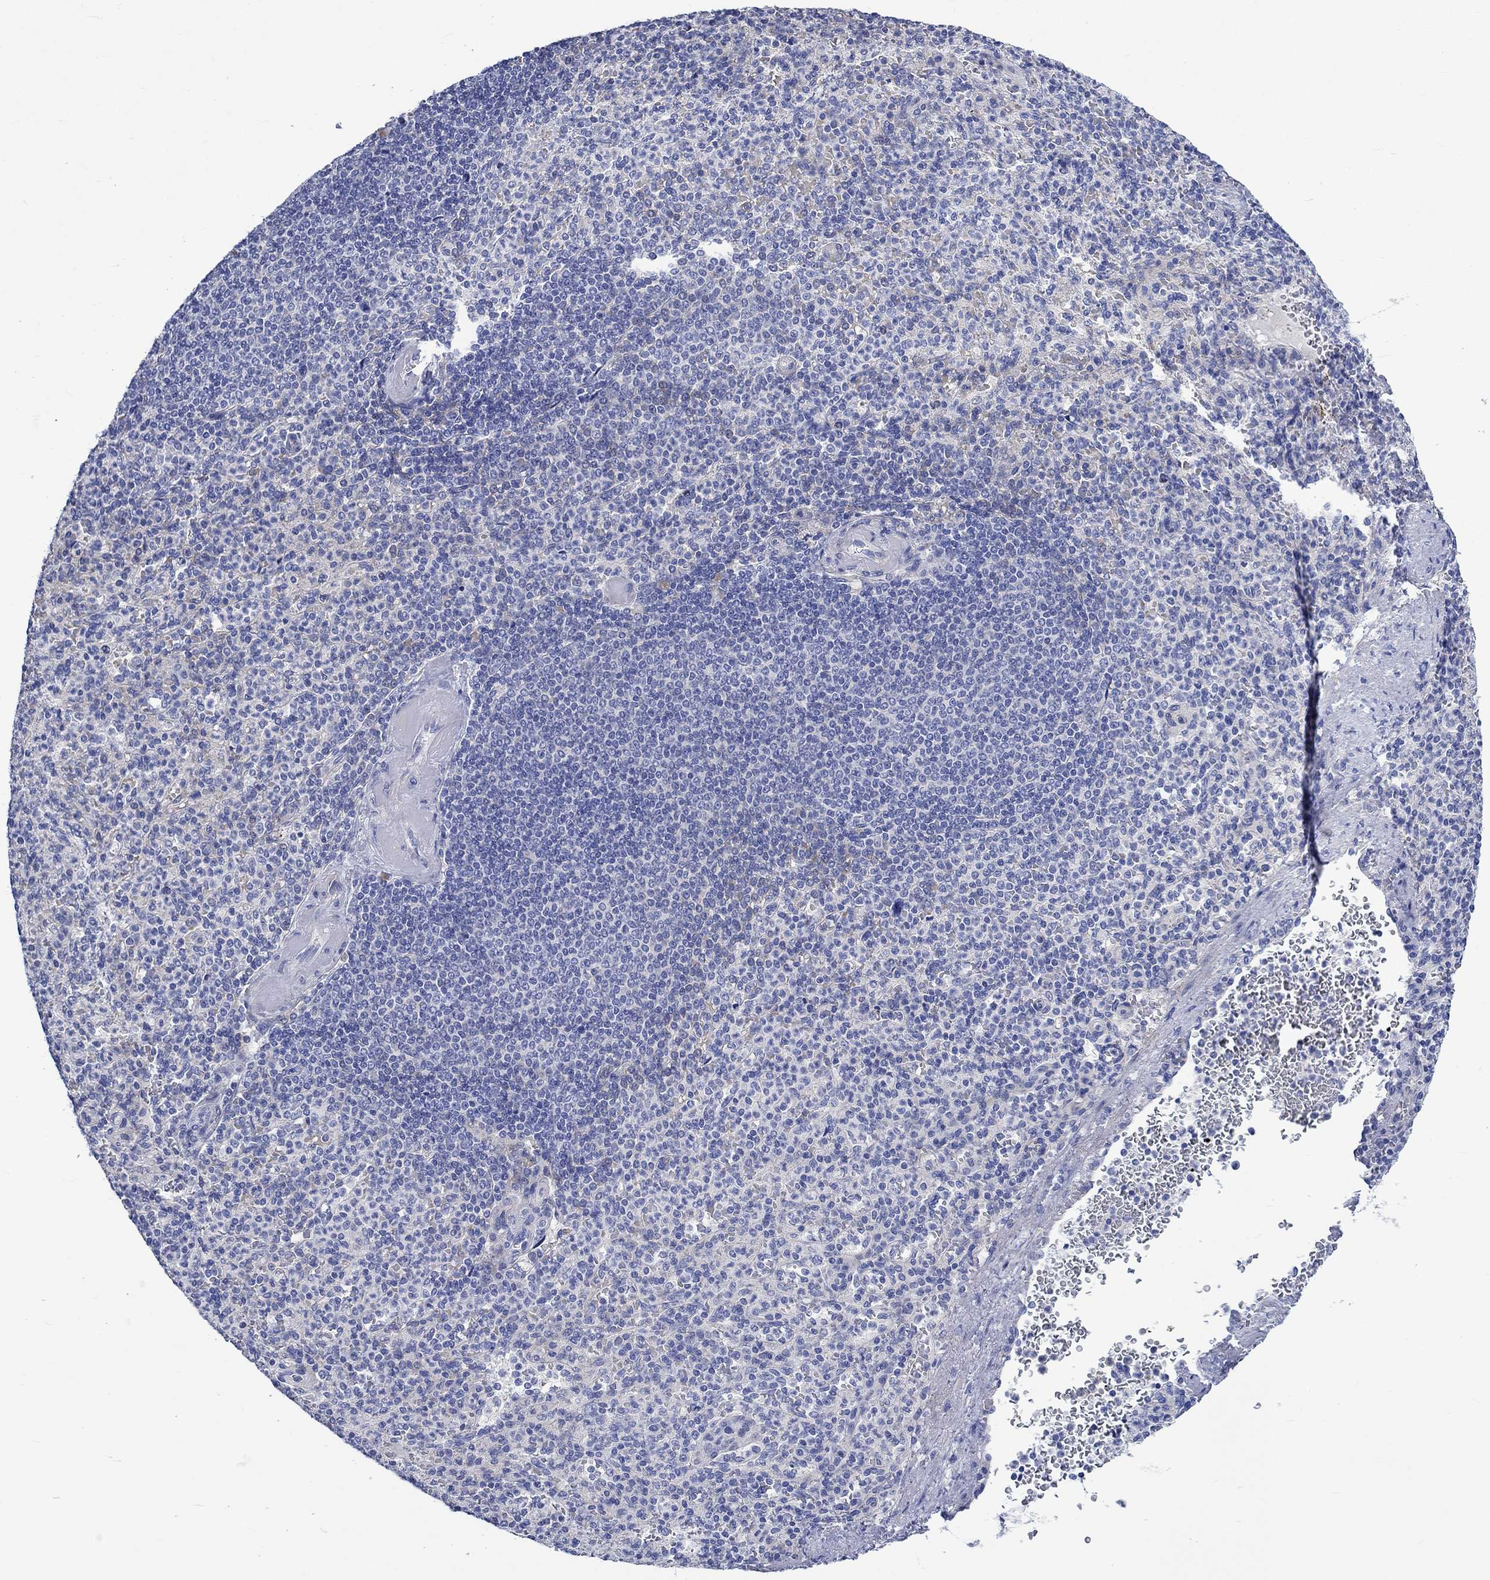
{"staining": {"intensity": "negative", "quantity": "none", "location": "none"}, "tissue": "spleen", "cell_type": "Cells in red pulp", "image_type": "normal", "snomed": [{"axis": "morphology", "description": "Normal tissue, NOS"}, {"axis": "topography", "description": "Spleen"}], "caption": "Immunohistochemistry photomicrograph of unremarkable spleen stained for a protein (brown), which reveals no positivity in cells in red pulp. The staining was performed using DAB to visualize the protein expression in brown, while the nuclei were stained in blue with hematoxylin (Magnification: 20x).", "gene": "NRIP3", "patient": {"sex": "female", "age": 74}}